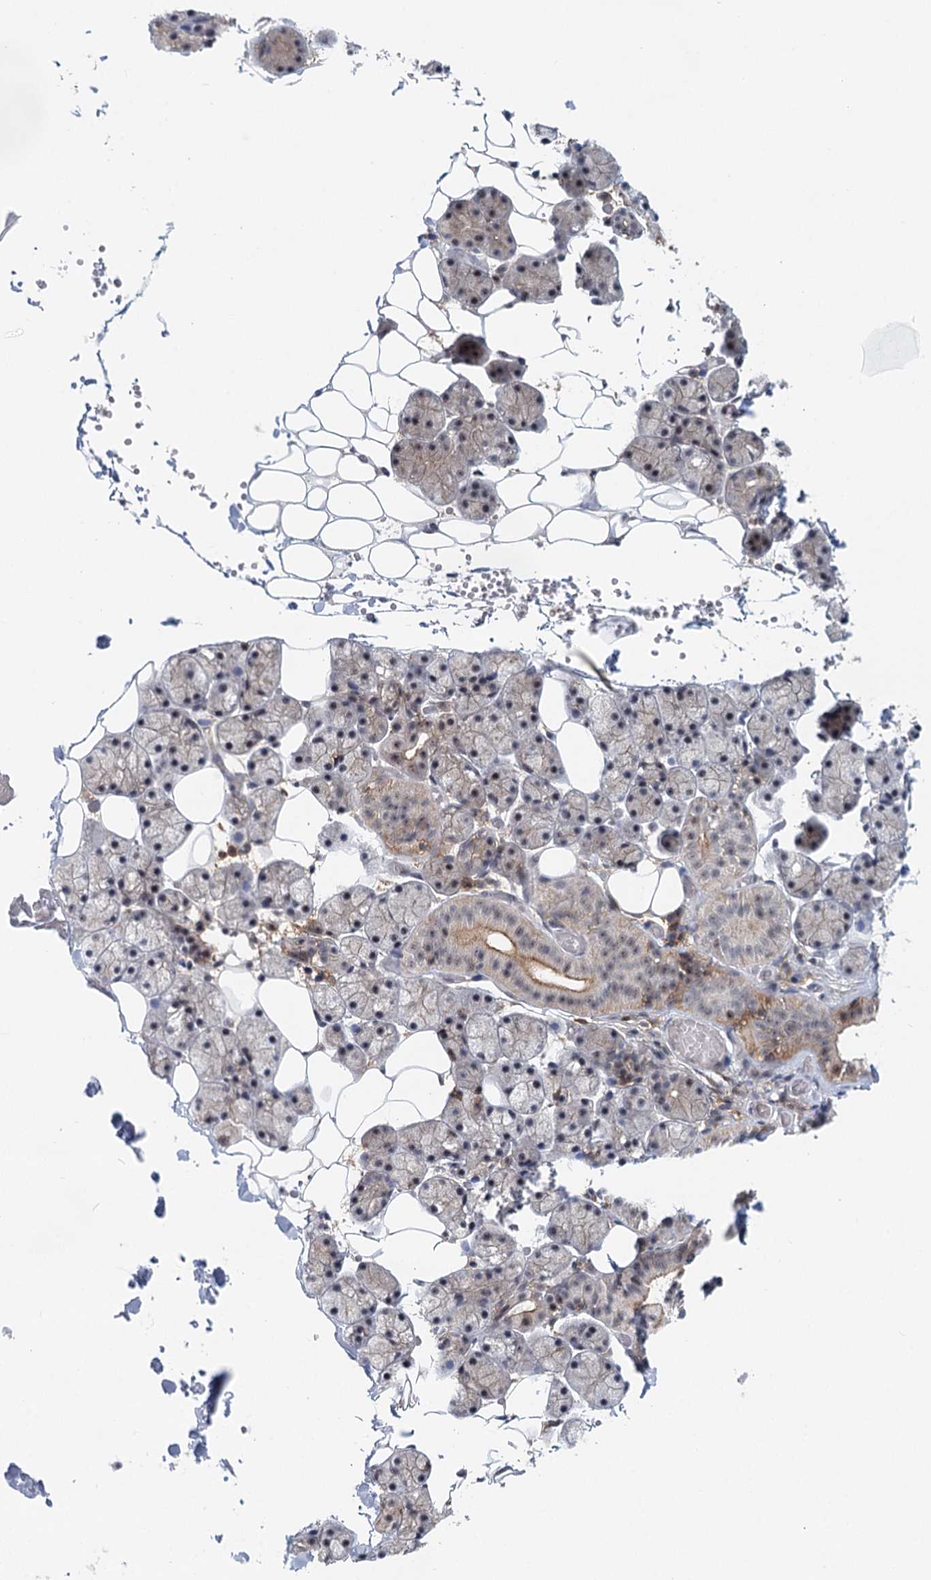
{"staining": {"intensity": "weak", "quantity": "<25%", "location": "cytoplasmic/membranous,nuclear"}, "tissue": "salivary gland", "cell_type": "Glandular cells", "image_type": "normal", "snomed": [{"axis": "morphology", "description": "Normal tissue, NOS"}, {"axis": "topography", "description": "Salivary gland"}], "caption": "Micrograph shows no significant protein positivity in glandular cells of normal salivary gland. Nuclei are stained in blue.", "gene": "CDC42SE2", "patient": {"sex": "female", "age": 33}}